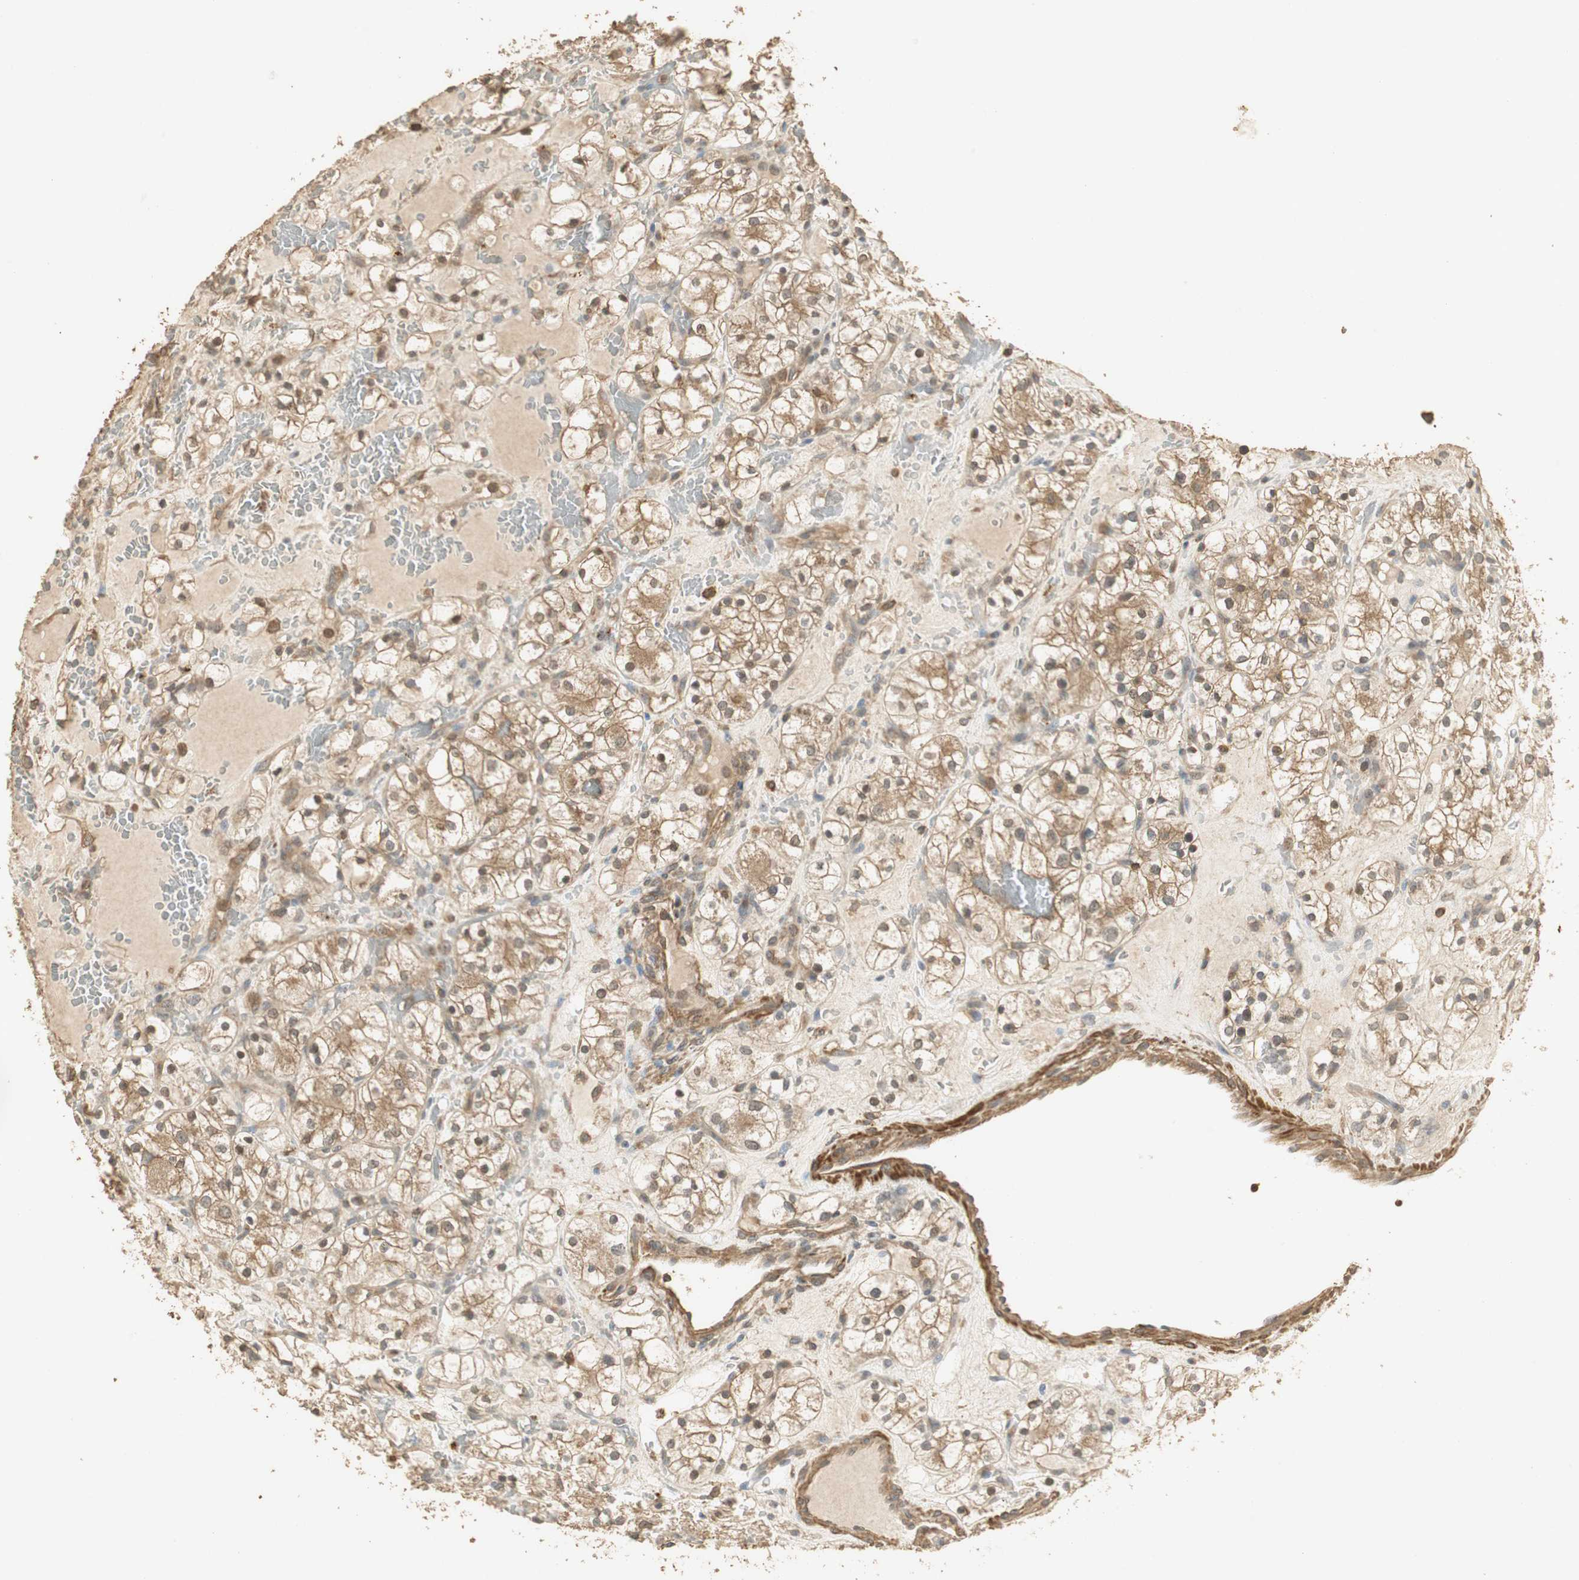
{"staining": {"intensity": "moderate", "quantity": "25%-75%", "location": "cytoplasmic/membranous"}, "tissue": "renal cancer", "cell_type": "Tumor cells", "image_type": "cancer", "snomed": [{"axis": "morphology", "description": "Adenocarcinoma, NOS"}, {"axis": "topography", "description": "Kidney"}], "caption": "Adenocarcinoma (renal) was stained to show a protein in brown. There is medium levels of moderate cytoplasmic/membranous positivity in about 25%-75% of tumor cells.", "gene": "USP2", "patient": {"sex": "female", "age": 60}}